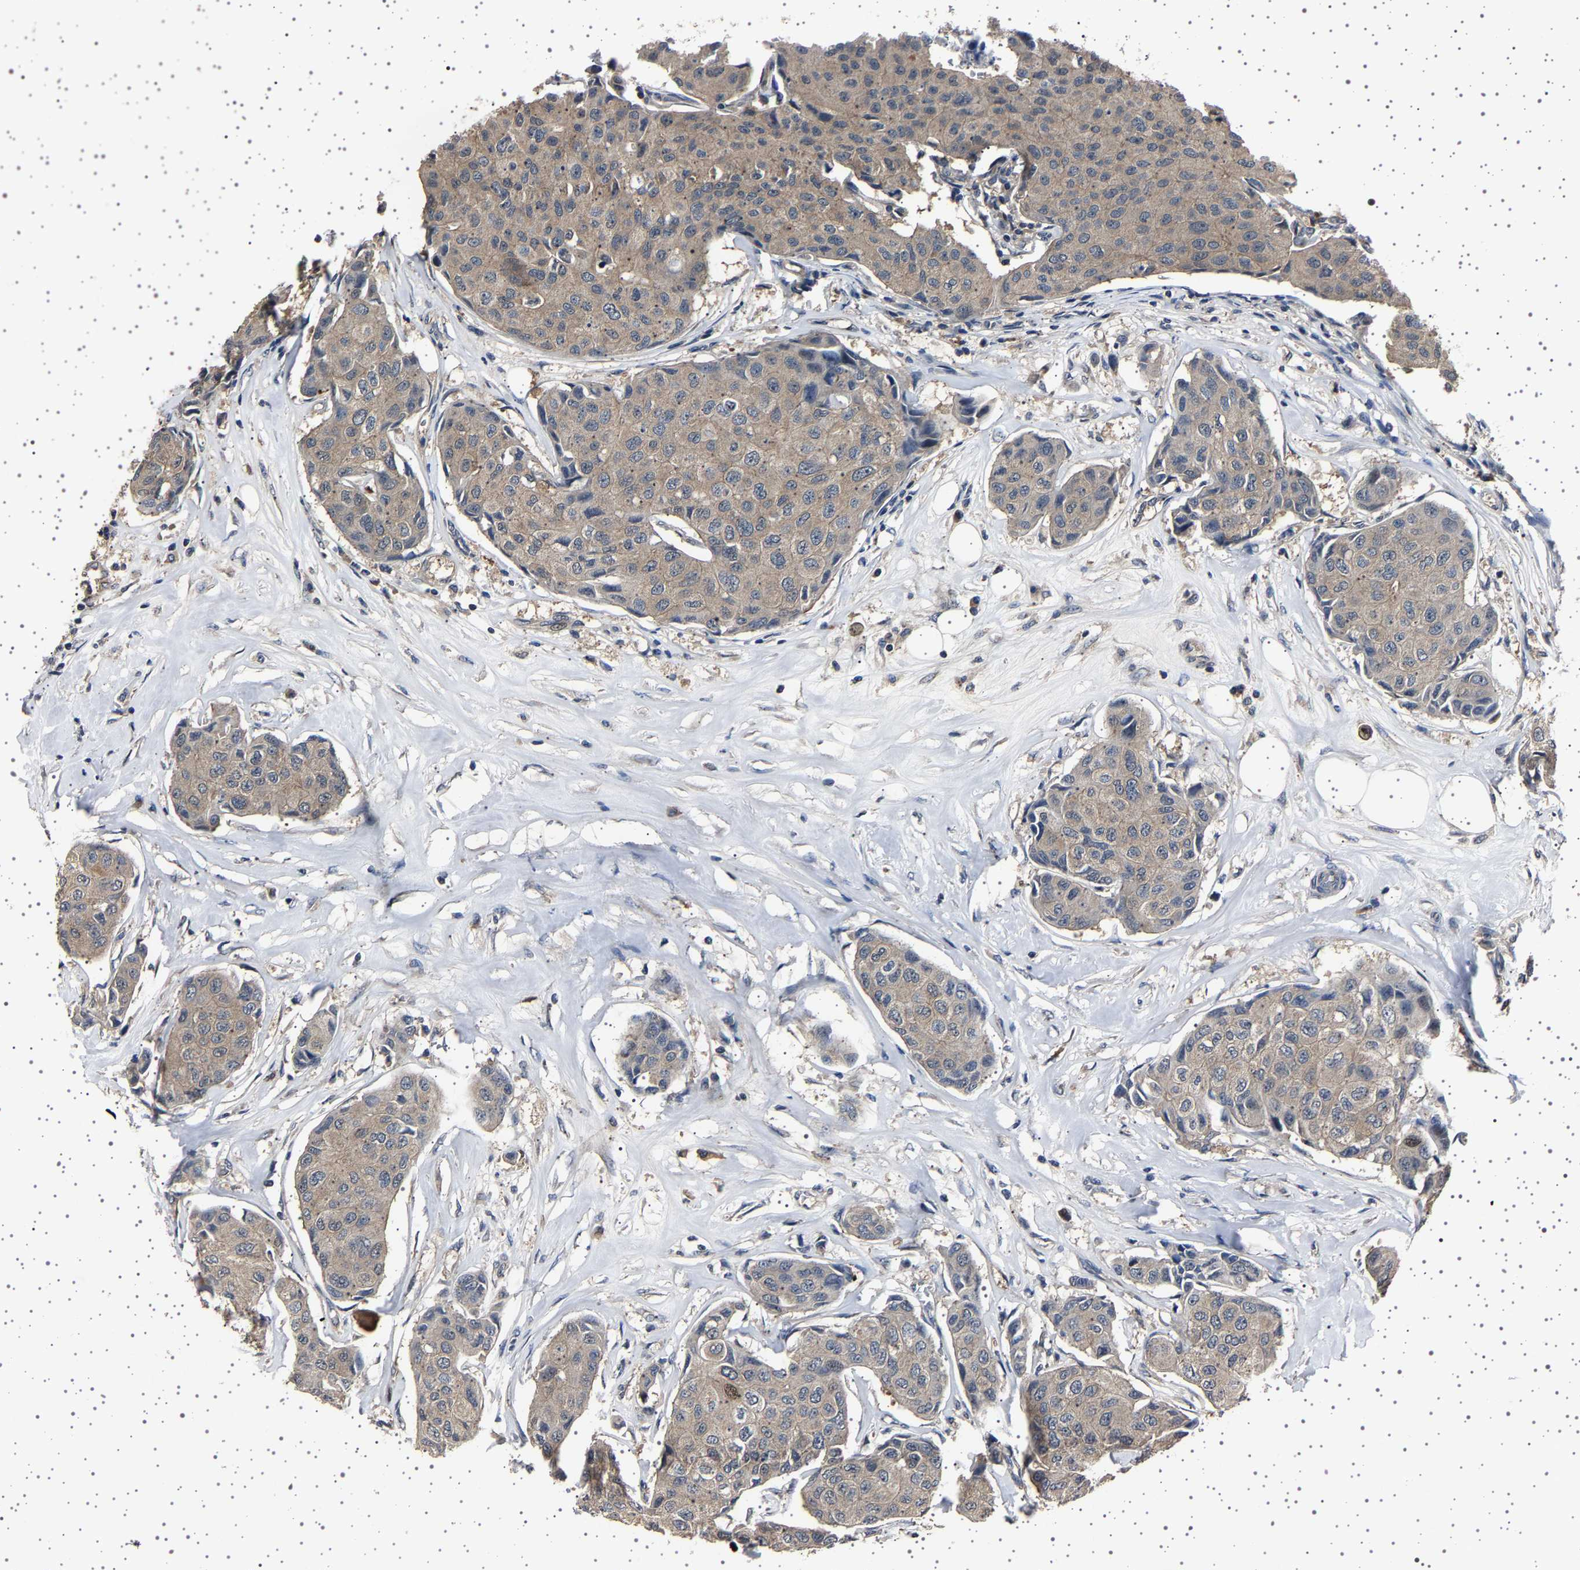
{"staining": {"intensity": "weak", "quantity": ">75%", "location": "cytoplasmic/membranous"}, "tissue": "breast cancer", "cell_type": "Tumor cells", "image_type": "cancer", "snomed": [{"axis": "morphology", "description": "Duct carcinoma"}, {"axis": "topography", "description": "Breast"}], "caption": "Breast cancer tissue shows weak cytoplasmic/membranous positivity in approximately >75% of tumor cells, visualized by immunohistochemistry. (Brightfield microscopy of DAB IHC at high magnification).", "gene": "NCKAP1", "patient": {"sex": "female", "age": 80}}